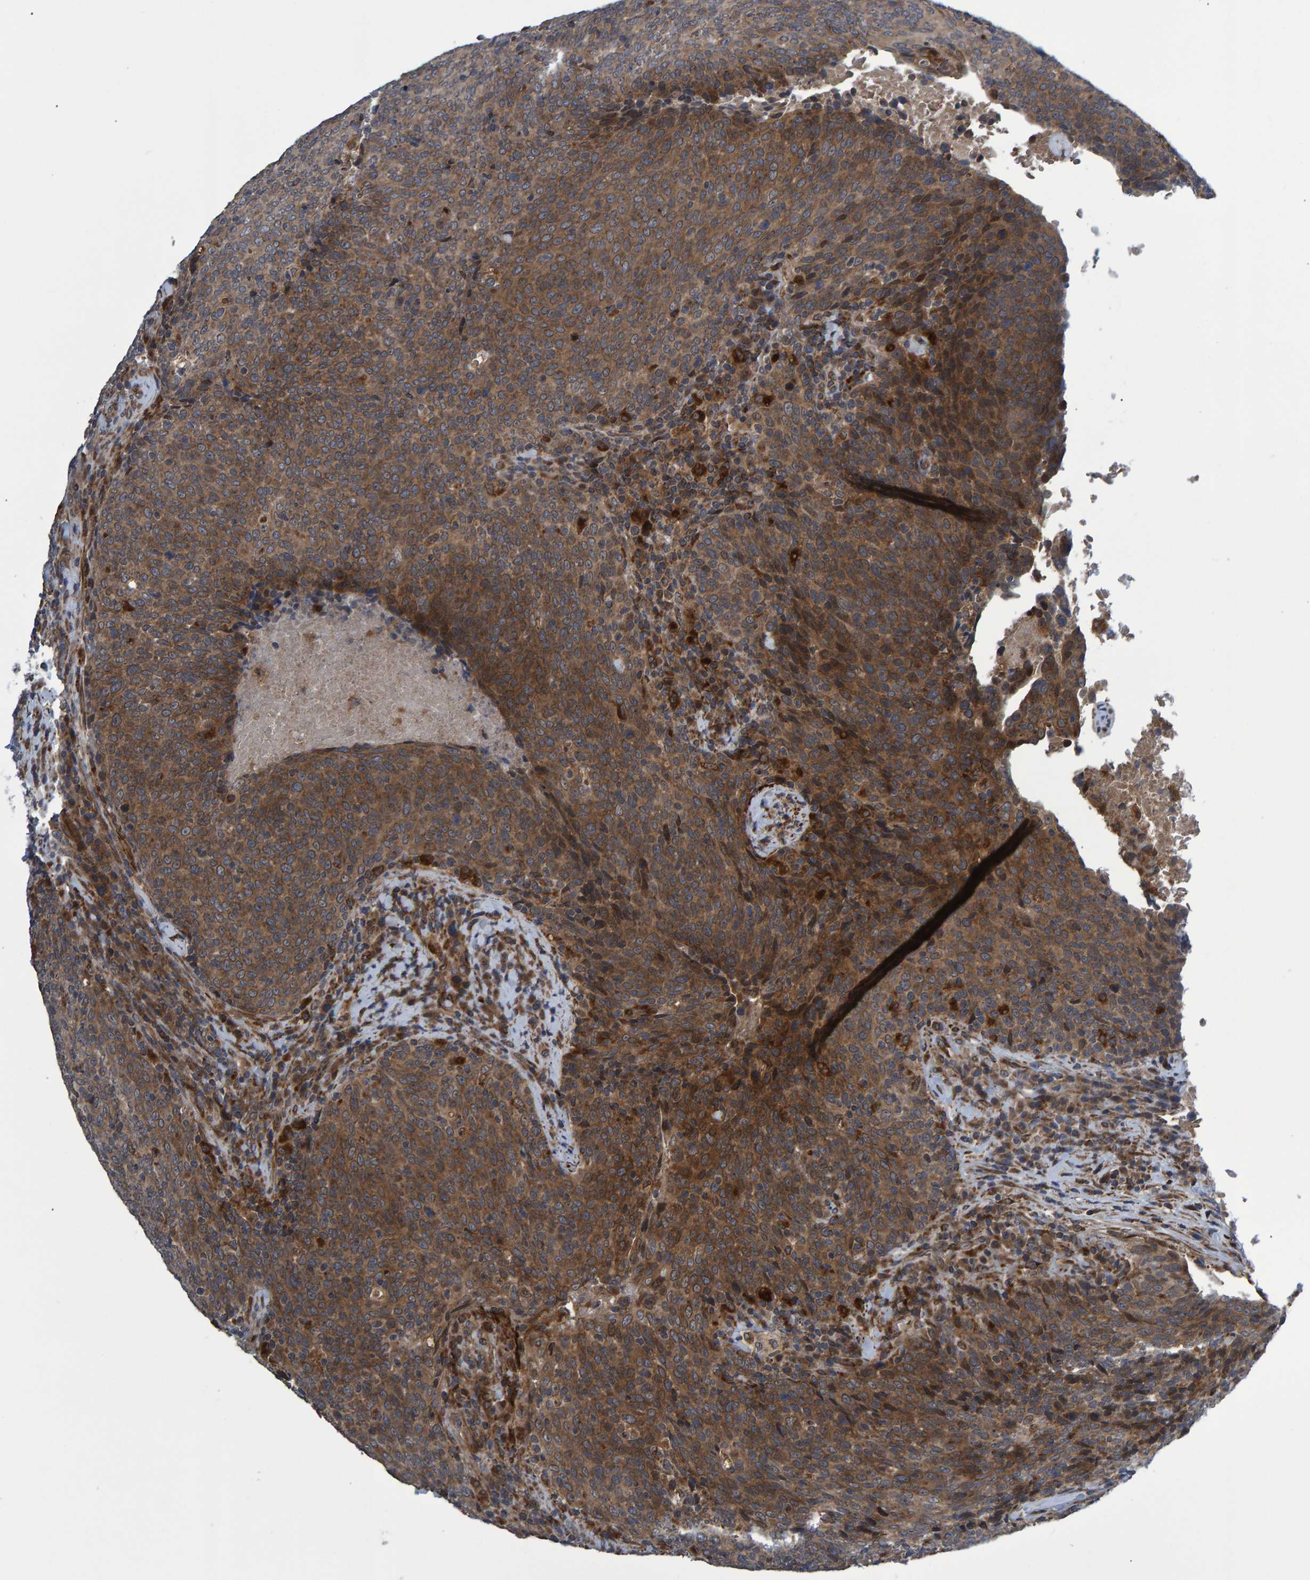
{"staining": {"intensity": "moderate", "quantity": ">75%", "location": "cytoplasmic/membranous"}, "tissue": "head and neck cancer", "cell_type": "Tumor cells", "image_type": "cancer", "snomed": [{"axis": "morphology", "description": "Squamous cell carcinoma, NOS"}, {"axis": "morphology", "description": "Squamous cell carcinoma, metastatic, NOS"}, {"axis": "topography", "description": "Lymph node"}, {"axis": "topography", "description": "Head-Neck"}], "caption": "A photomicrograph showing moderate cytoplasmic/membranous positivity in approximately >75% of tumor cells in metastatic squamous cell carcinoma (head and neck), as visualized by brown immunohistochemical staining.", "gene": "ATP6V1H", "patient": {"sex": "male", "age": 62}}